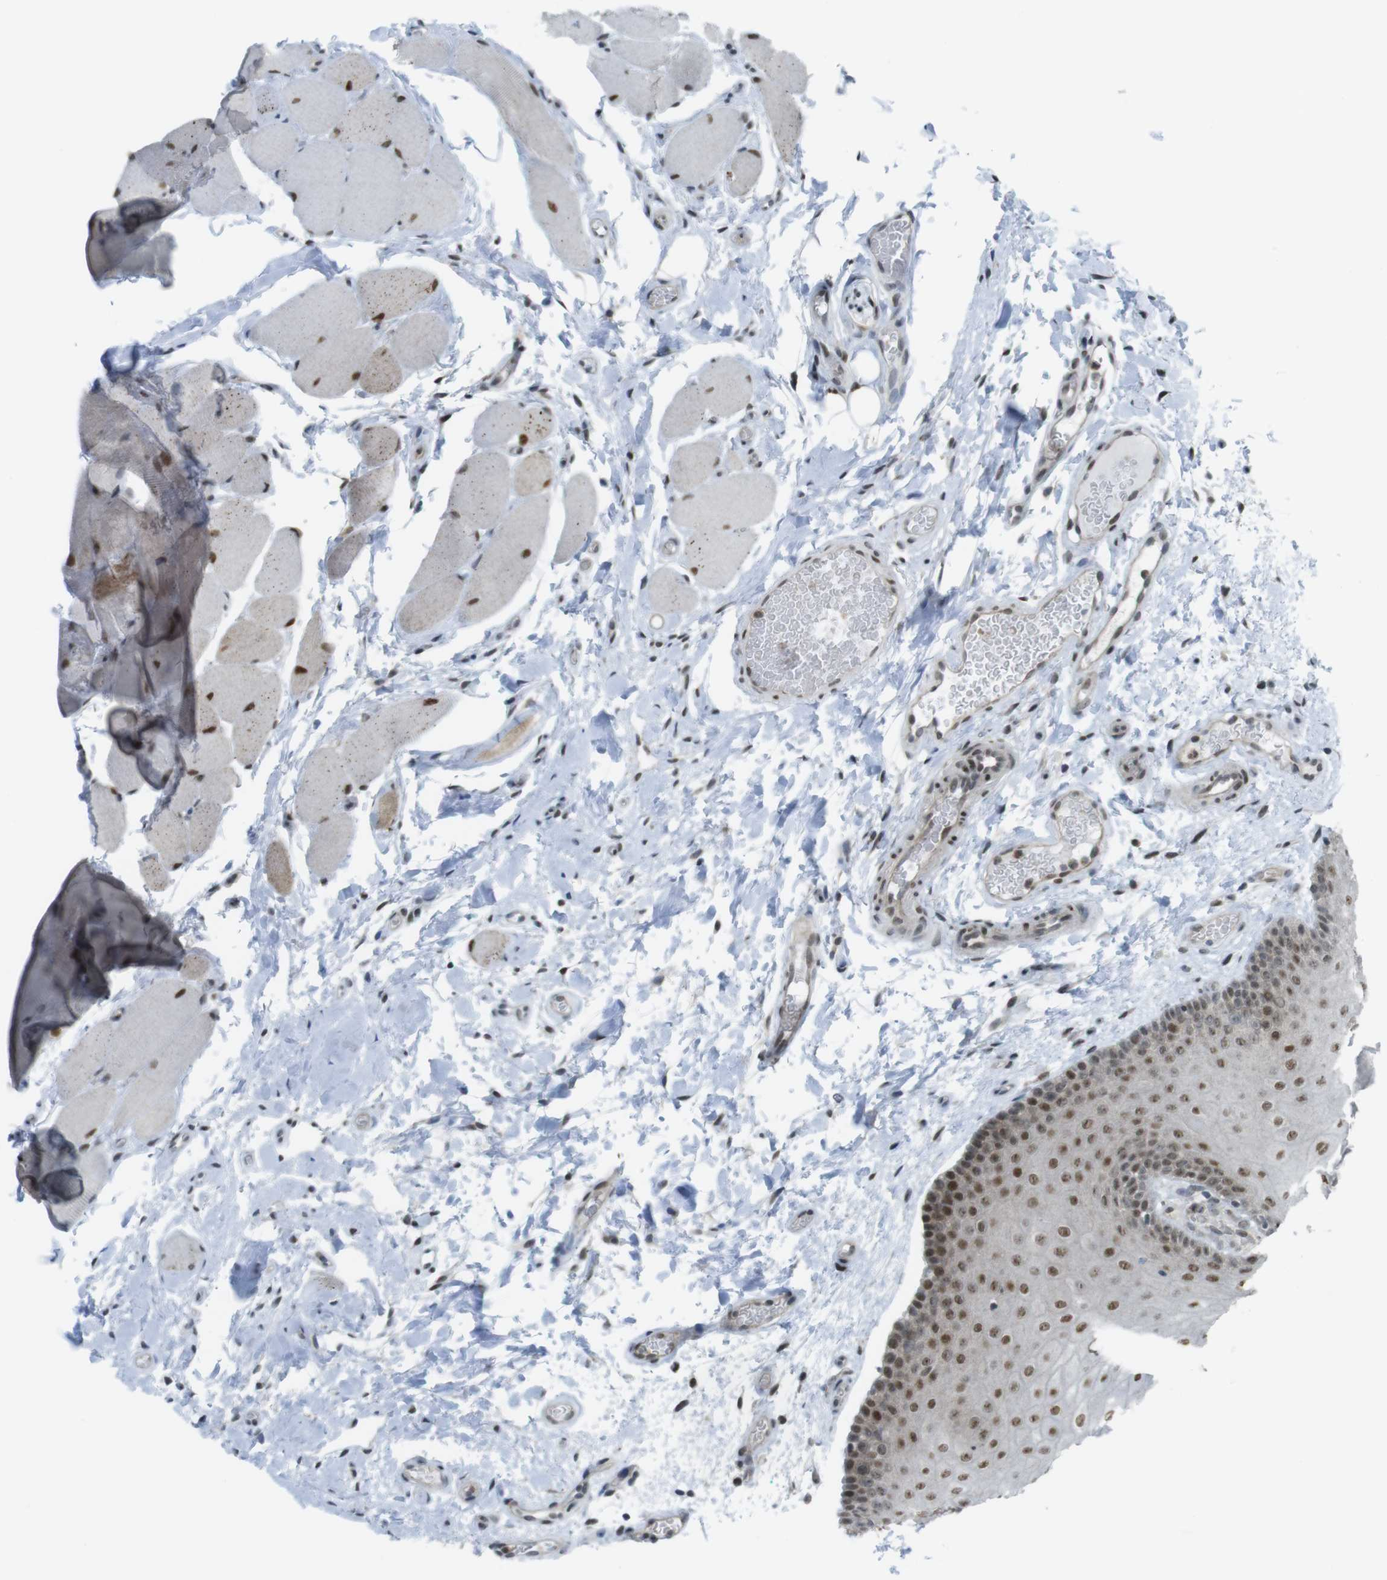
{"staining": {"intensity": "strong", "quantity": ">75%", "location": "nuclear"}, "tissue": "oral mucosa", "cell_type": "Squamous epithelial cells", "image_type": "normal", "snomed": [{"axis": "morphology", "description": "Normal tissue, NOS"}, {"axis": "topography", "description": "Skeletal muscle"}, {"axis": "topography", "description": "Oral tissue"}], "caption": "High-magnification brightfield microscopy of benign oral mucosa stained with DAB (3,3'-diaminobenzidine) (brown) and counterstained with hematoxylin (blue). squamous epithelial cells exhibit strong nuclear expression is present in about>75% of cells.", "gene": "UBB", "patient": {"sex": "male", "age": 58}}